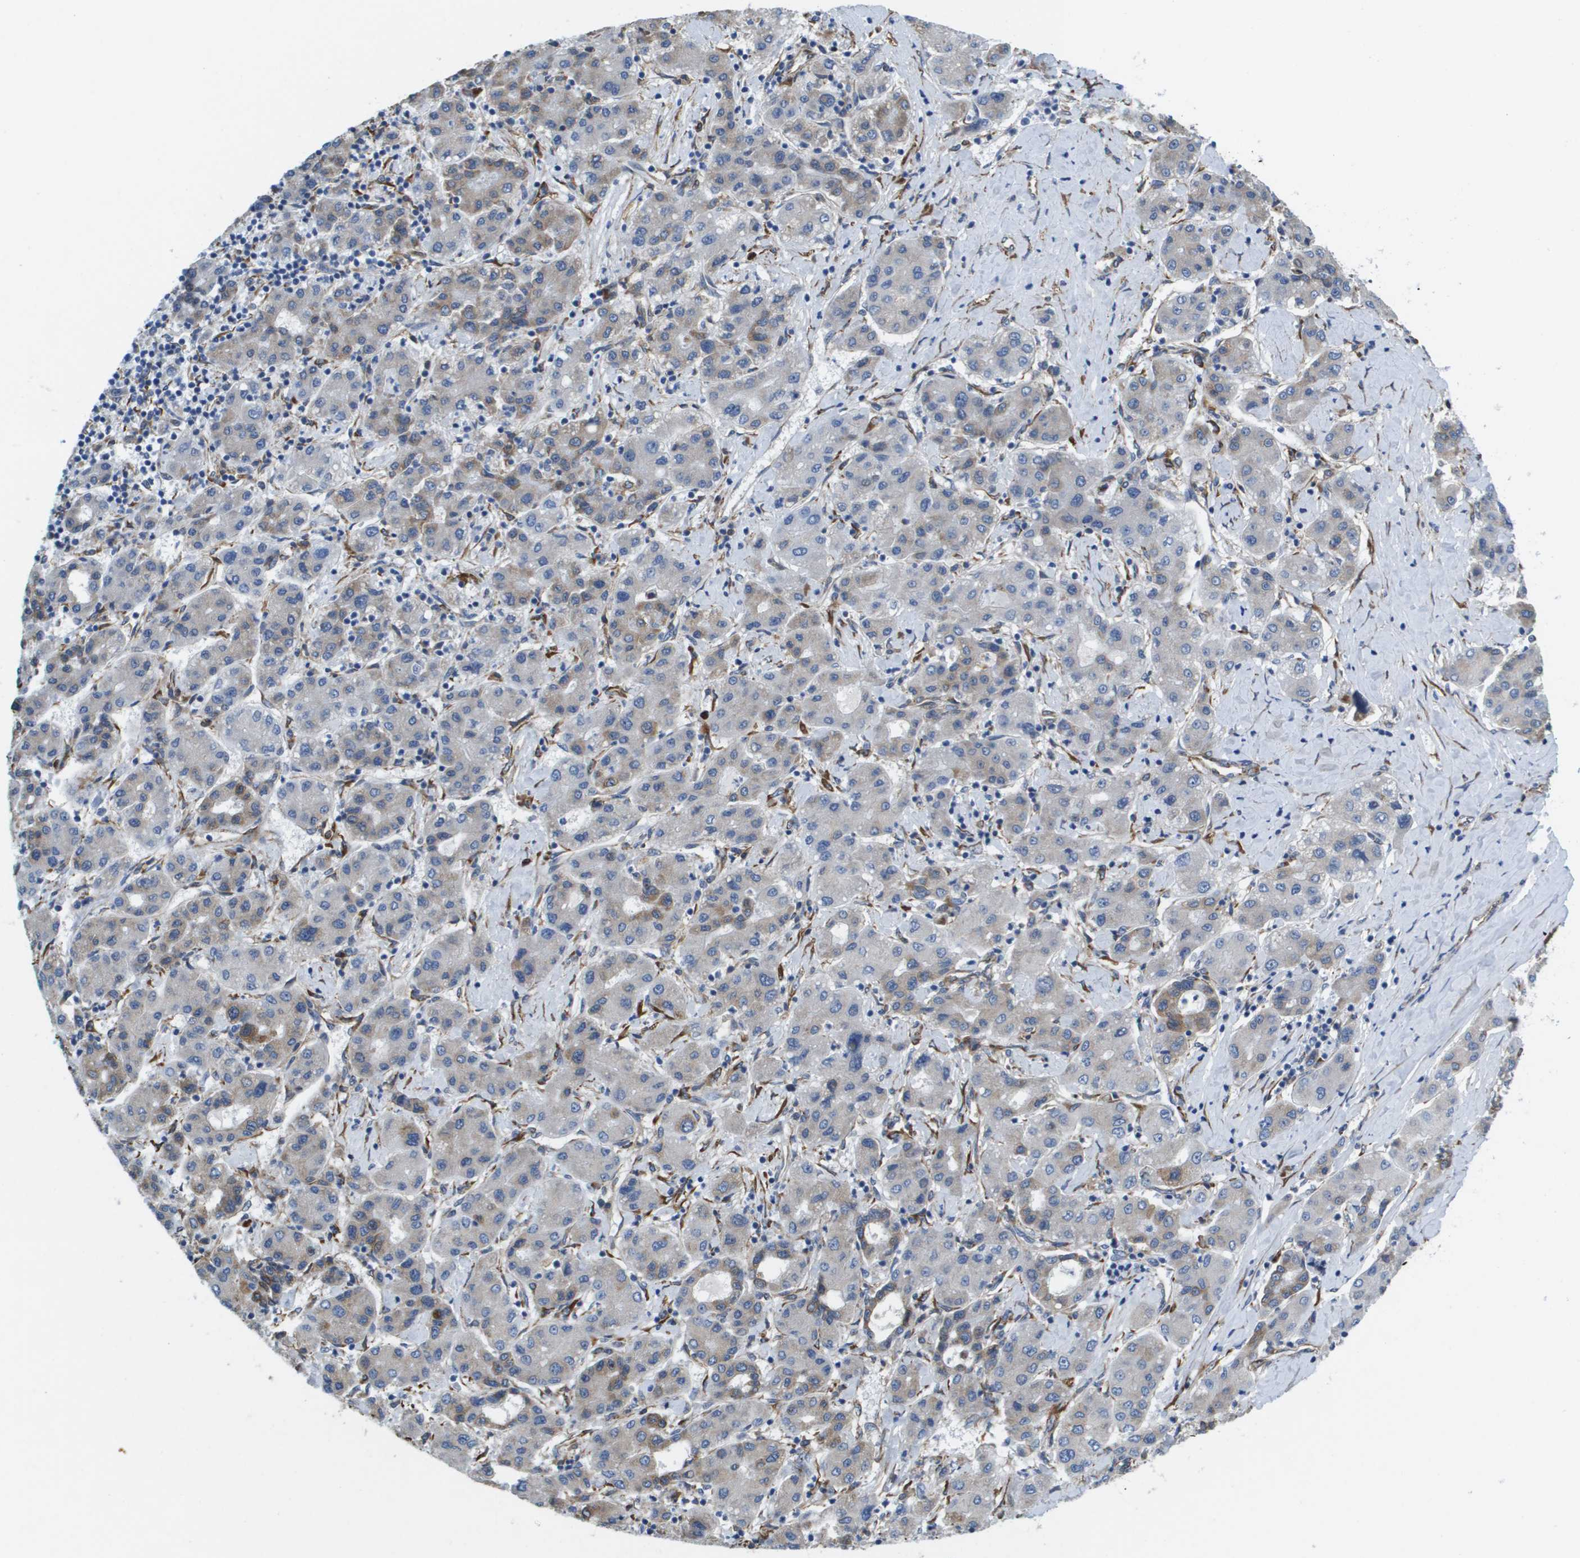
{"staining": {"intensity": "weak", "quantity": "25%-75%", "location": "cytoplasmic/membranous"}, "tissue": "liver cancer", "cell_type": "Tumor cells", "image_type": "cancer", "snomed": [{"axis": "morphology", "description": "Carcinoma, Hepatocellular, NOS"}, {"axis": "topography", "description": "Liver"}], "caption": "Protein staining exhibits weak cytoplasmic/membranous expression in approximately 25%-75% of tumor cells in hepatocellular carcinoma (liver). Nuclei are stained in blue.", "gene": "ST3GAL2", "patient": {"sex": "male", "age": 65}}